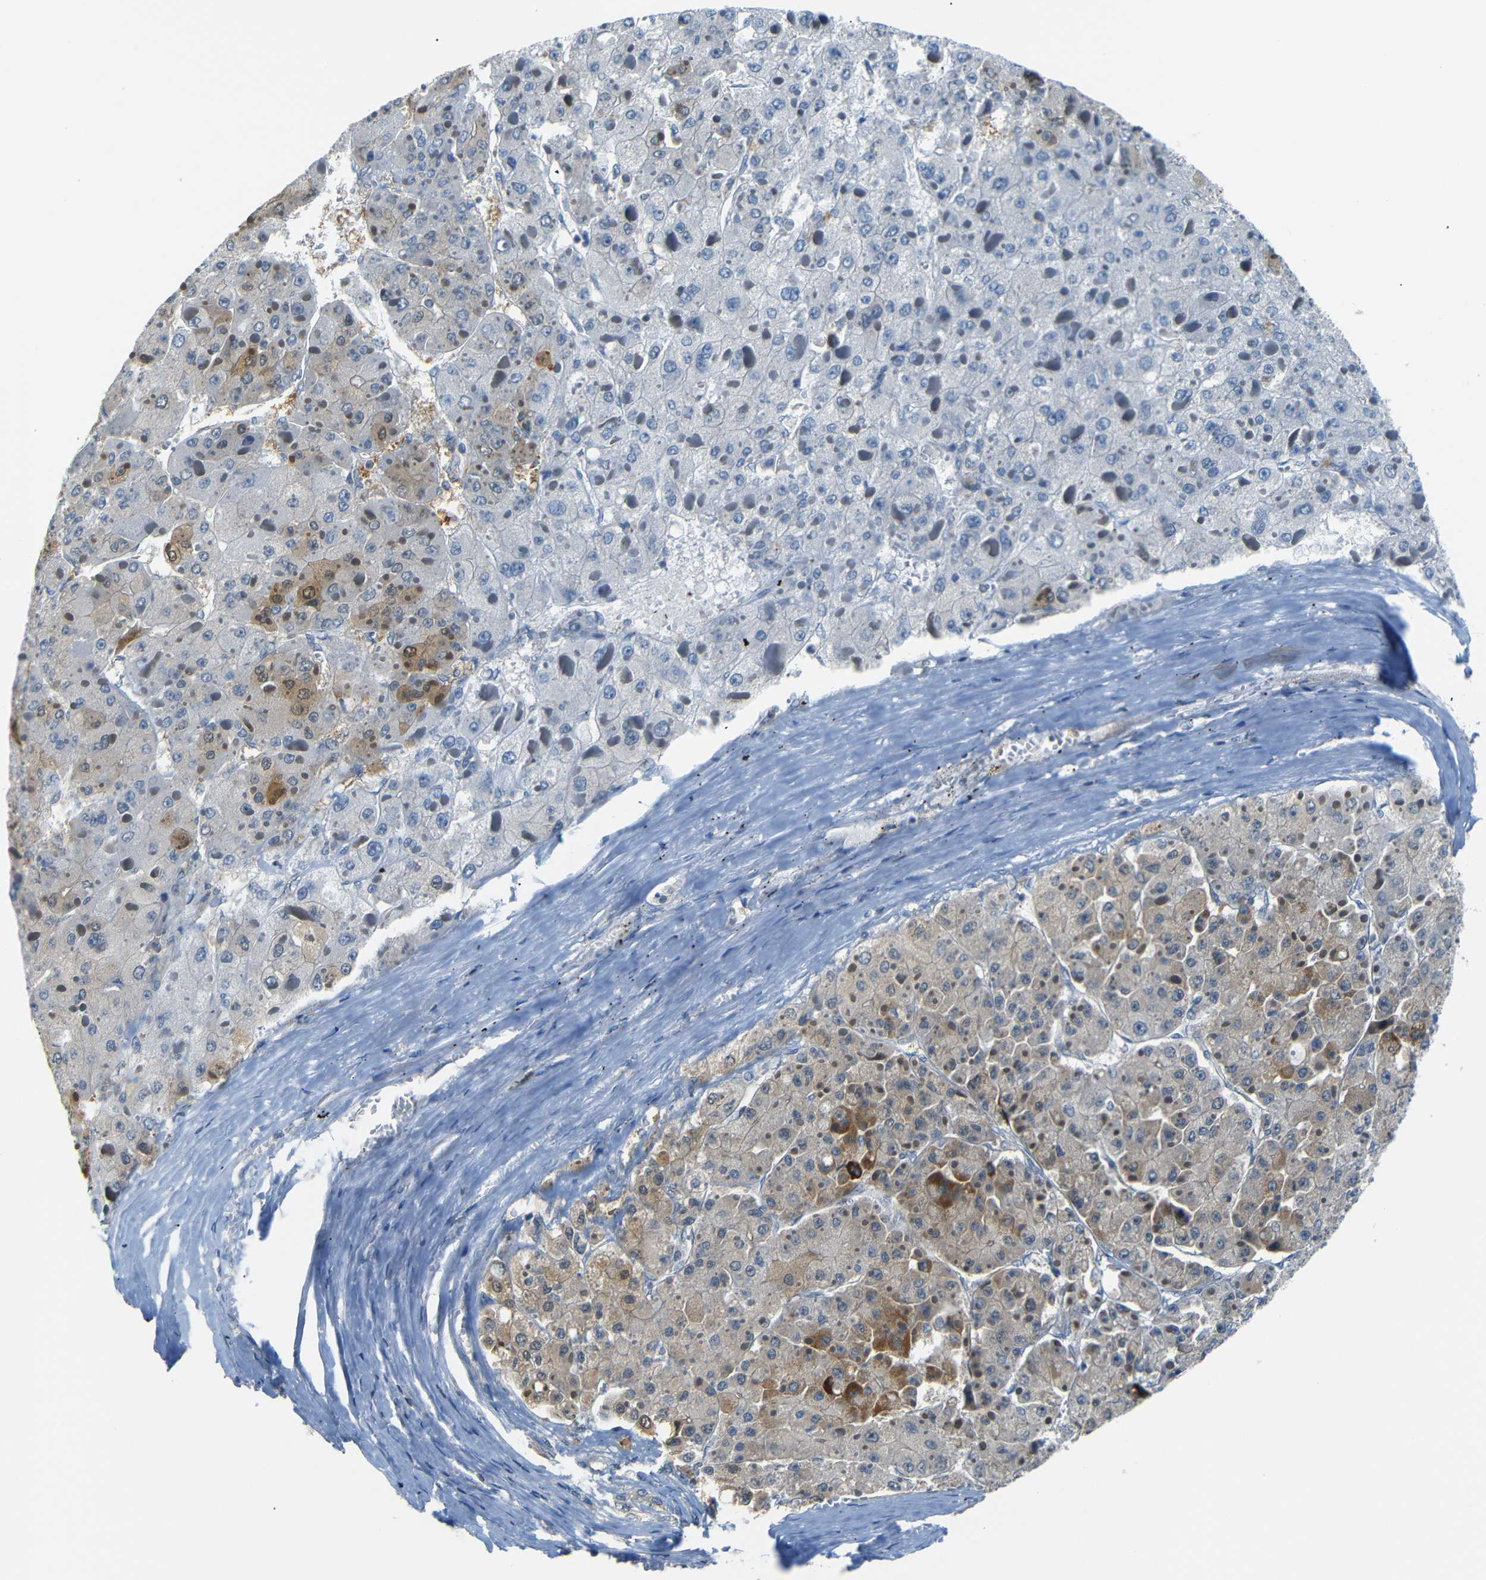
{"staining": {"intensity": "moderate", "quantity": "25%-75%", "location": "cytoplasmic/membranous"}, "tissue": "liver cancer", "cell_type": "Tumor cells", "image_type": "cancer", "snomed": [{"axis": "morphology", "description": "Carcinoma, Hepatocellular, NOS"}, {"axis": "topography", "description": "Liver"}], "caption": "DAB (3,3'-diaminobenzidine) immunohistochemical staining of hepatocellular carcinoma (liver) exhibits moderate cytoplasmic/membranous protein positivity in approximately 25%-75% of tumor cells. (DAB (3,3'-diaminobenzidine) IHC with brightfield microscopy, high magnification).", "gene": "SFN", "patient": {"sex": "female", "age": 73}}